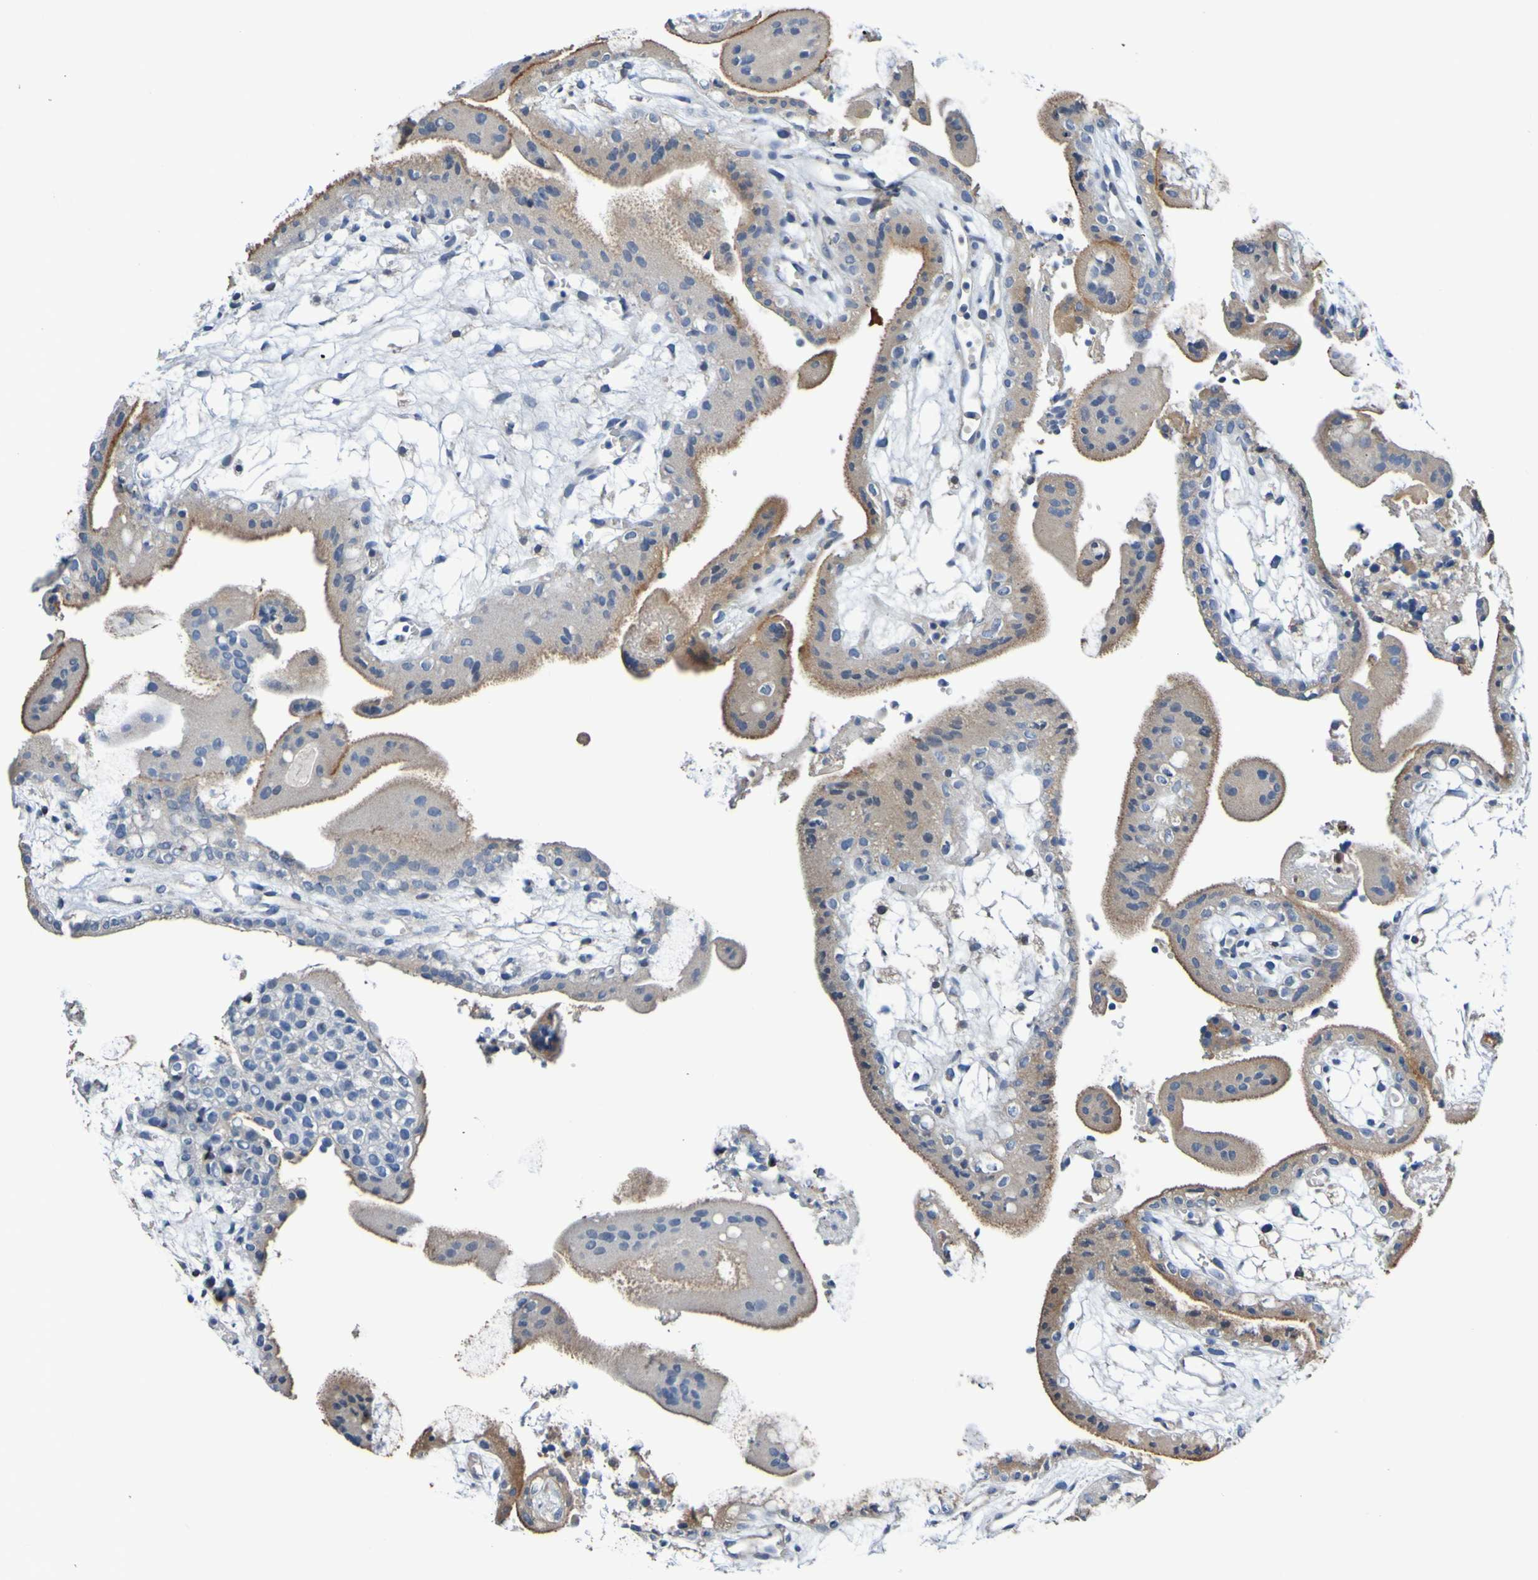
{"staining": {"intensity": "weak", "quantity": ">75%", "location": "cytoplasmic/membranous"}, "tissue": "placenta", "cell_type": "Decidual cells", "image_type": "normal", "snomed": [{"axis": "morphology", "description": "Normal tissue, NOS"}, {"axis": "topography", "description": "Placenta"}], "caption": "A brown stain highlights weak cytoplasmic/membranous positivity of a protein in decidual cells of normal placenta.", "gene": "METAP2", "patient": {"sex": "female", "age": 18}}